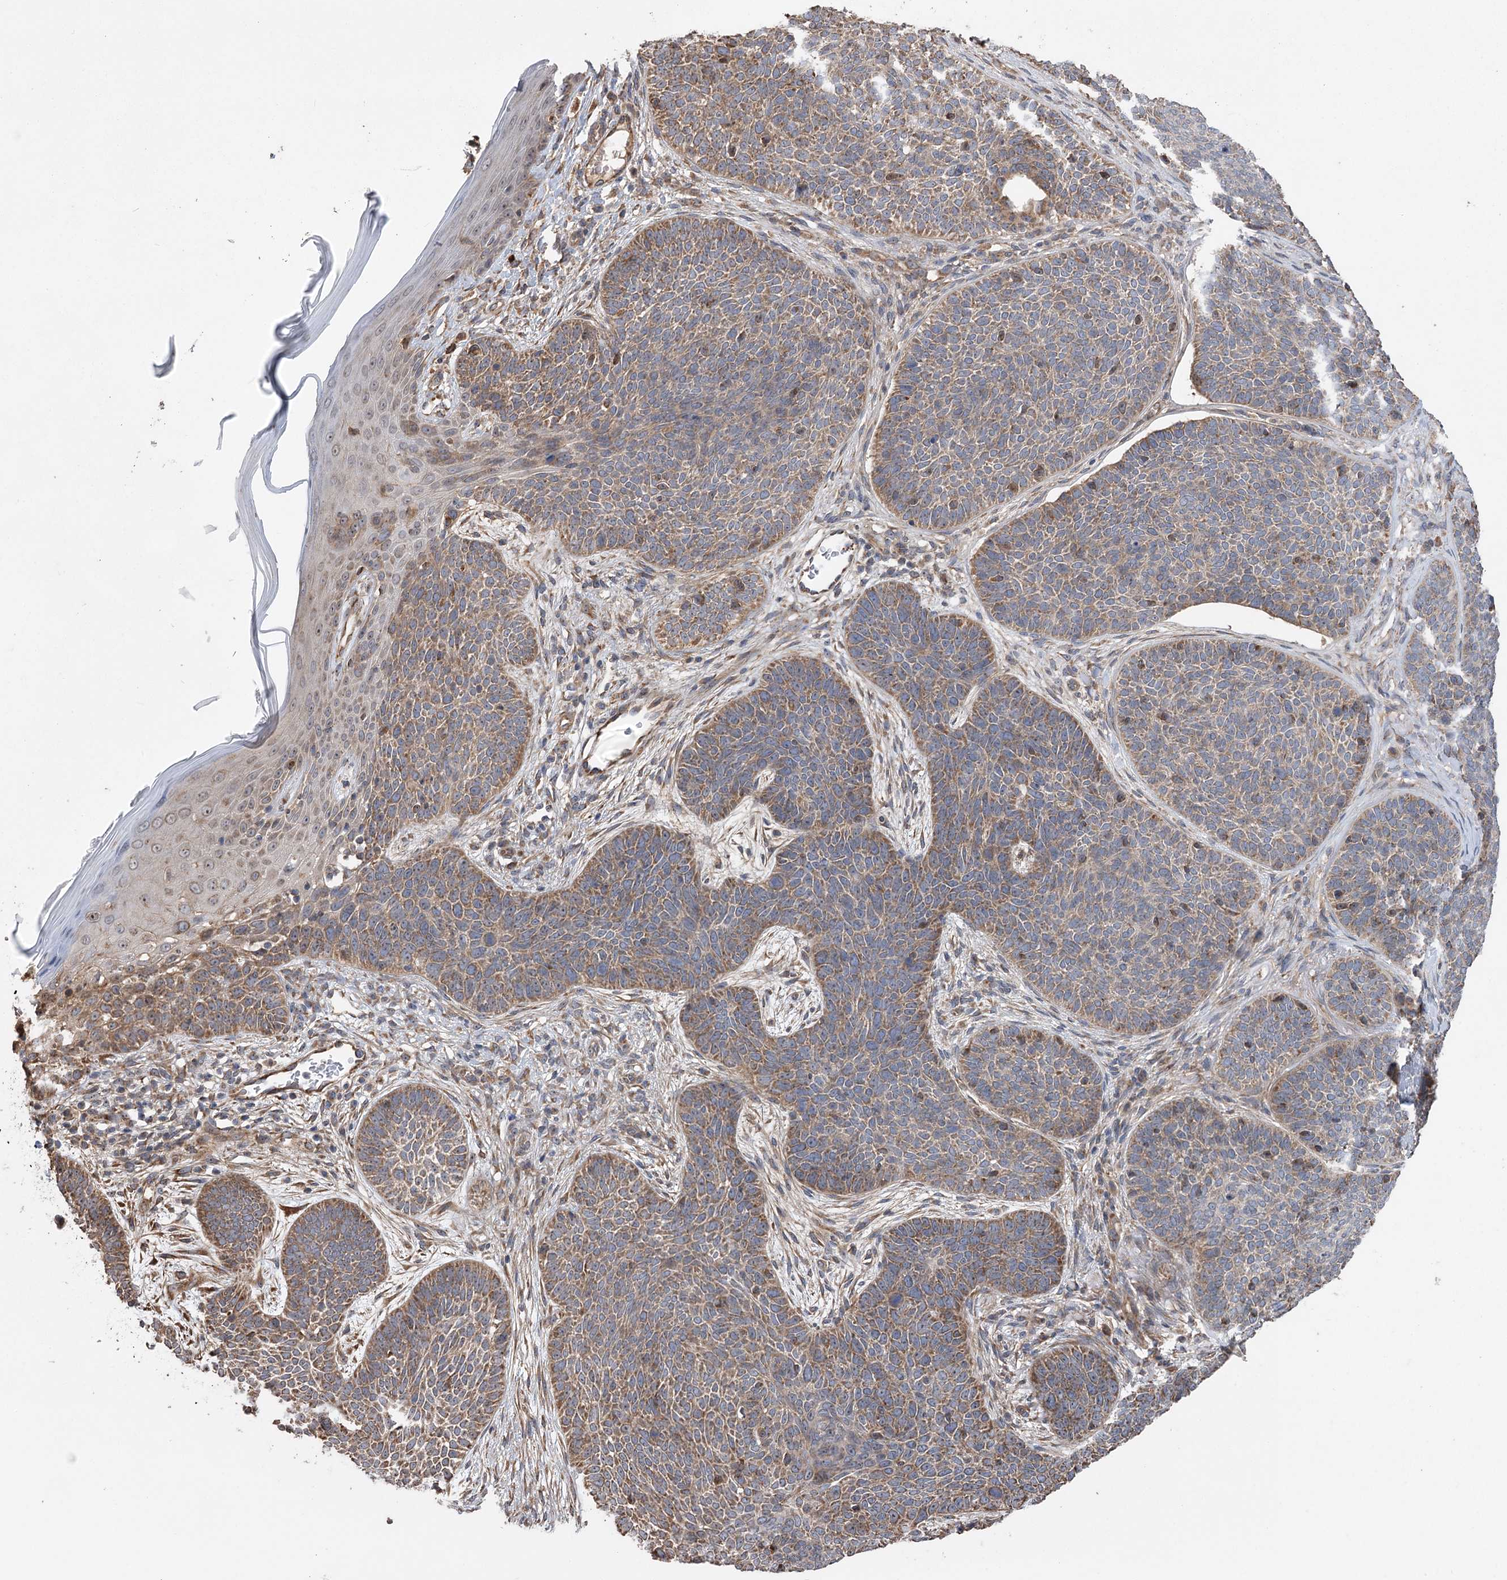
{"staining": {"intensity": "moderate", "quantity": ">75%", "location": "cytoplasmic/membranous"}, "tissue": "skin cancer", "cell_type": "Tumor cells", "image_type": "cancer", "snomed": [{"axis": "morphology", "description": "Basal cell carcinoma"}, {"axis": "topography", "description": "Skin"}], "caption": "There is medium levels of moderate cytoplasmic/membranous staining in tumor cells of skin cancer (basal cell carcinoma), as demonstrated by immunohistochemical staining (brown color).", "gene": "RWDD4", "patient": {"sex": "male", "age": 85}}